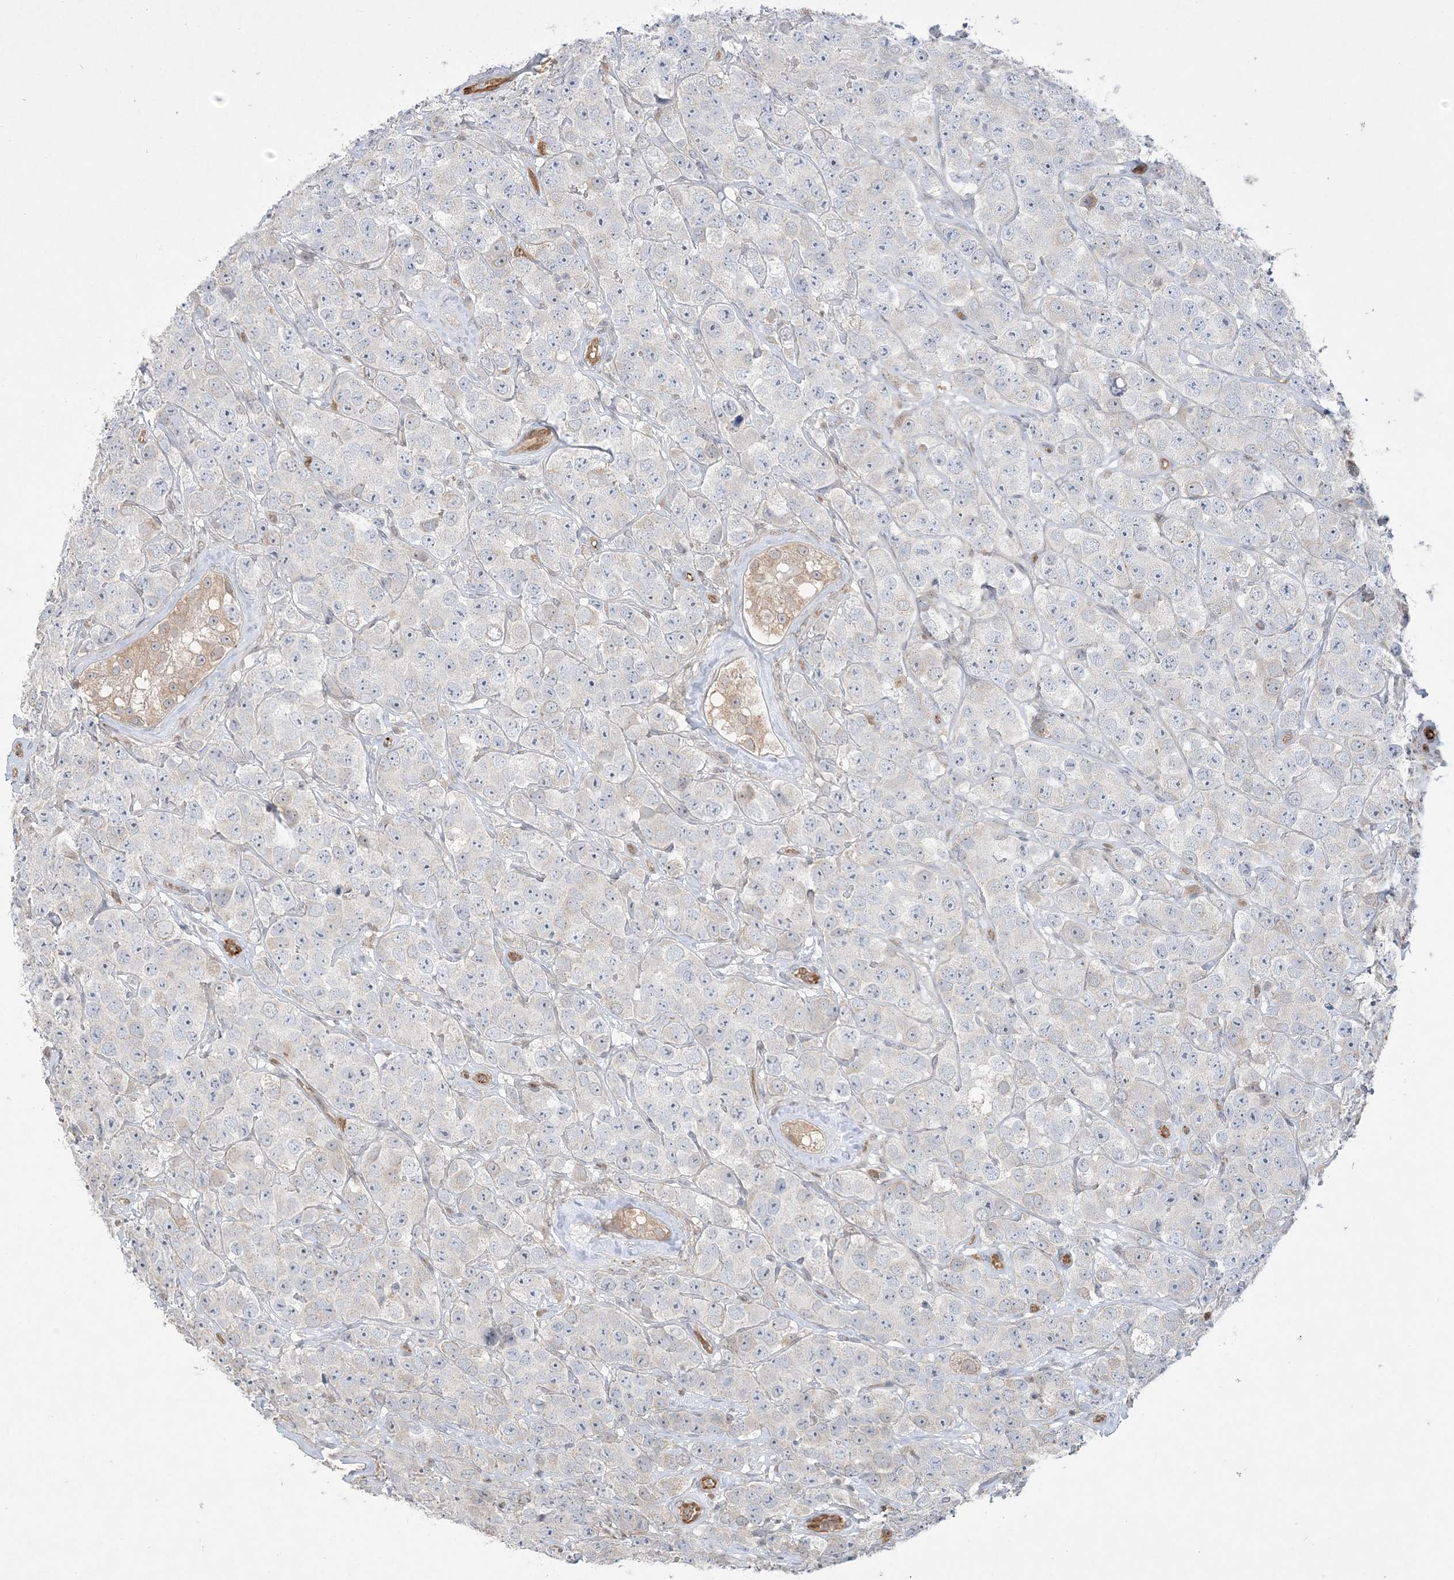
{"staining": {"intensity": "negative", "quantity": "none", "location": "none"}, "tissue": "testis cancer", "cell_type": "Tumor cells", "image_type": "cancer", "snomed": [{"axis": "morphology", "description": "Seminoma, NOS"}, {"axis": "topography", "description": "Testis"}], "caption": "Image shows no protein expression in tumor cells of seminoma (testis) tissue.", "gene": "INPP1", "patient": {"sex": "male", "age": 28}}